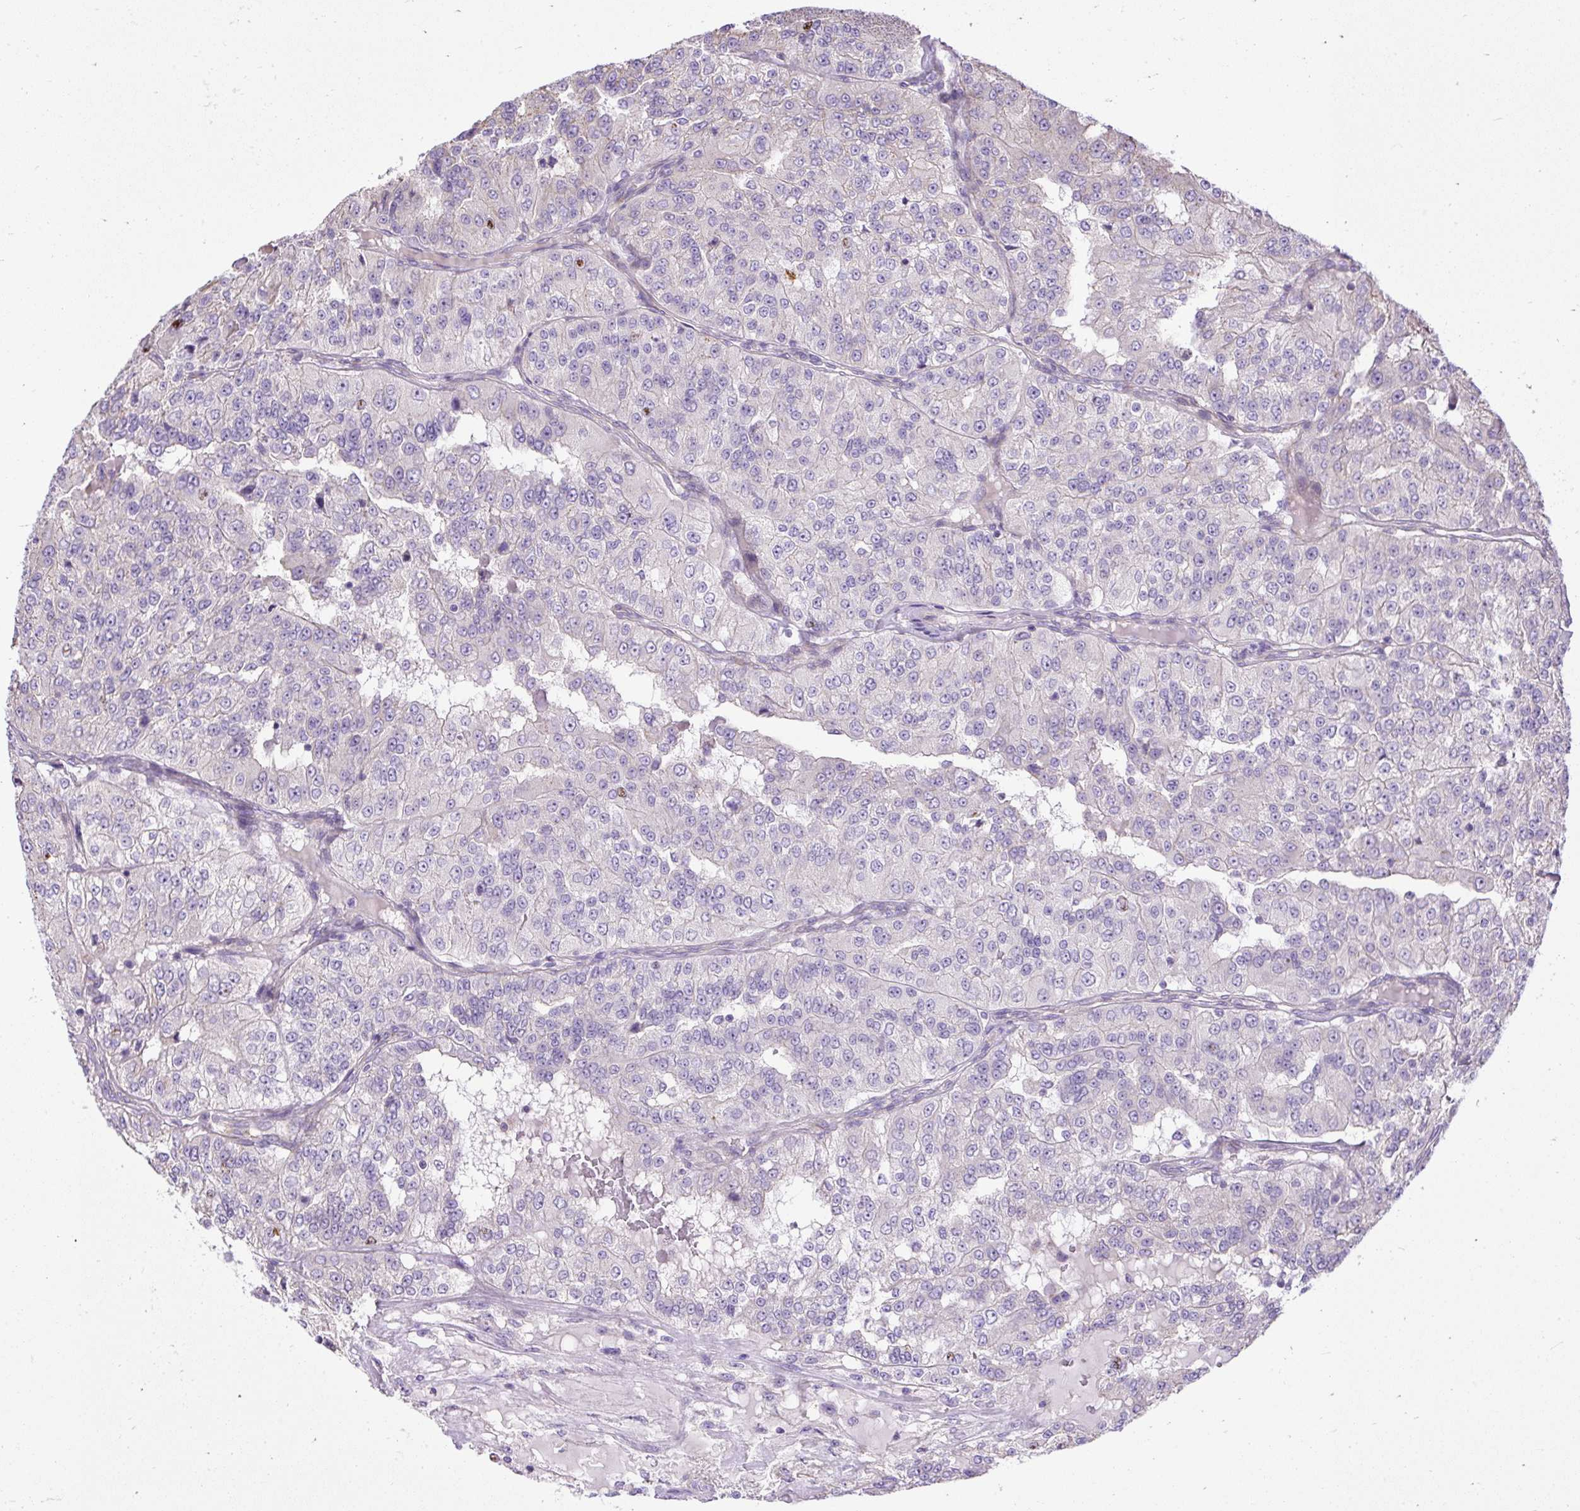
{"staining": {"intensity": "negative", "quantity": "none", "location": "none"}, "tissue": "renal cancer", "cell_type": "Tumor cells", "image_type": "cancer", "snomed": [{"axis": "morphology", "description": "Adenocarcinoma, NOS"}, {"axis": "topography", "description": "Kidney"}], "caption": "Immunohistochemical staining of human renal adenocarcinoma displays no significant expression in tumor cells. Nuclei are stained in blue.", "gene": "CFAP47", "patient": {"sex": "female", "age": 63}}